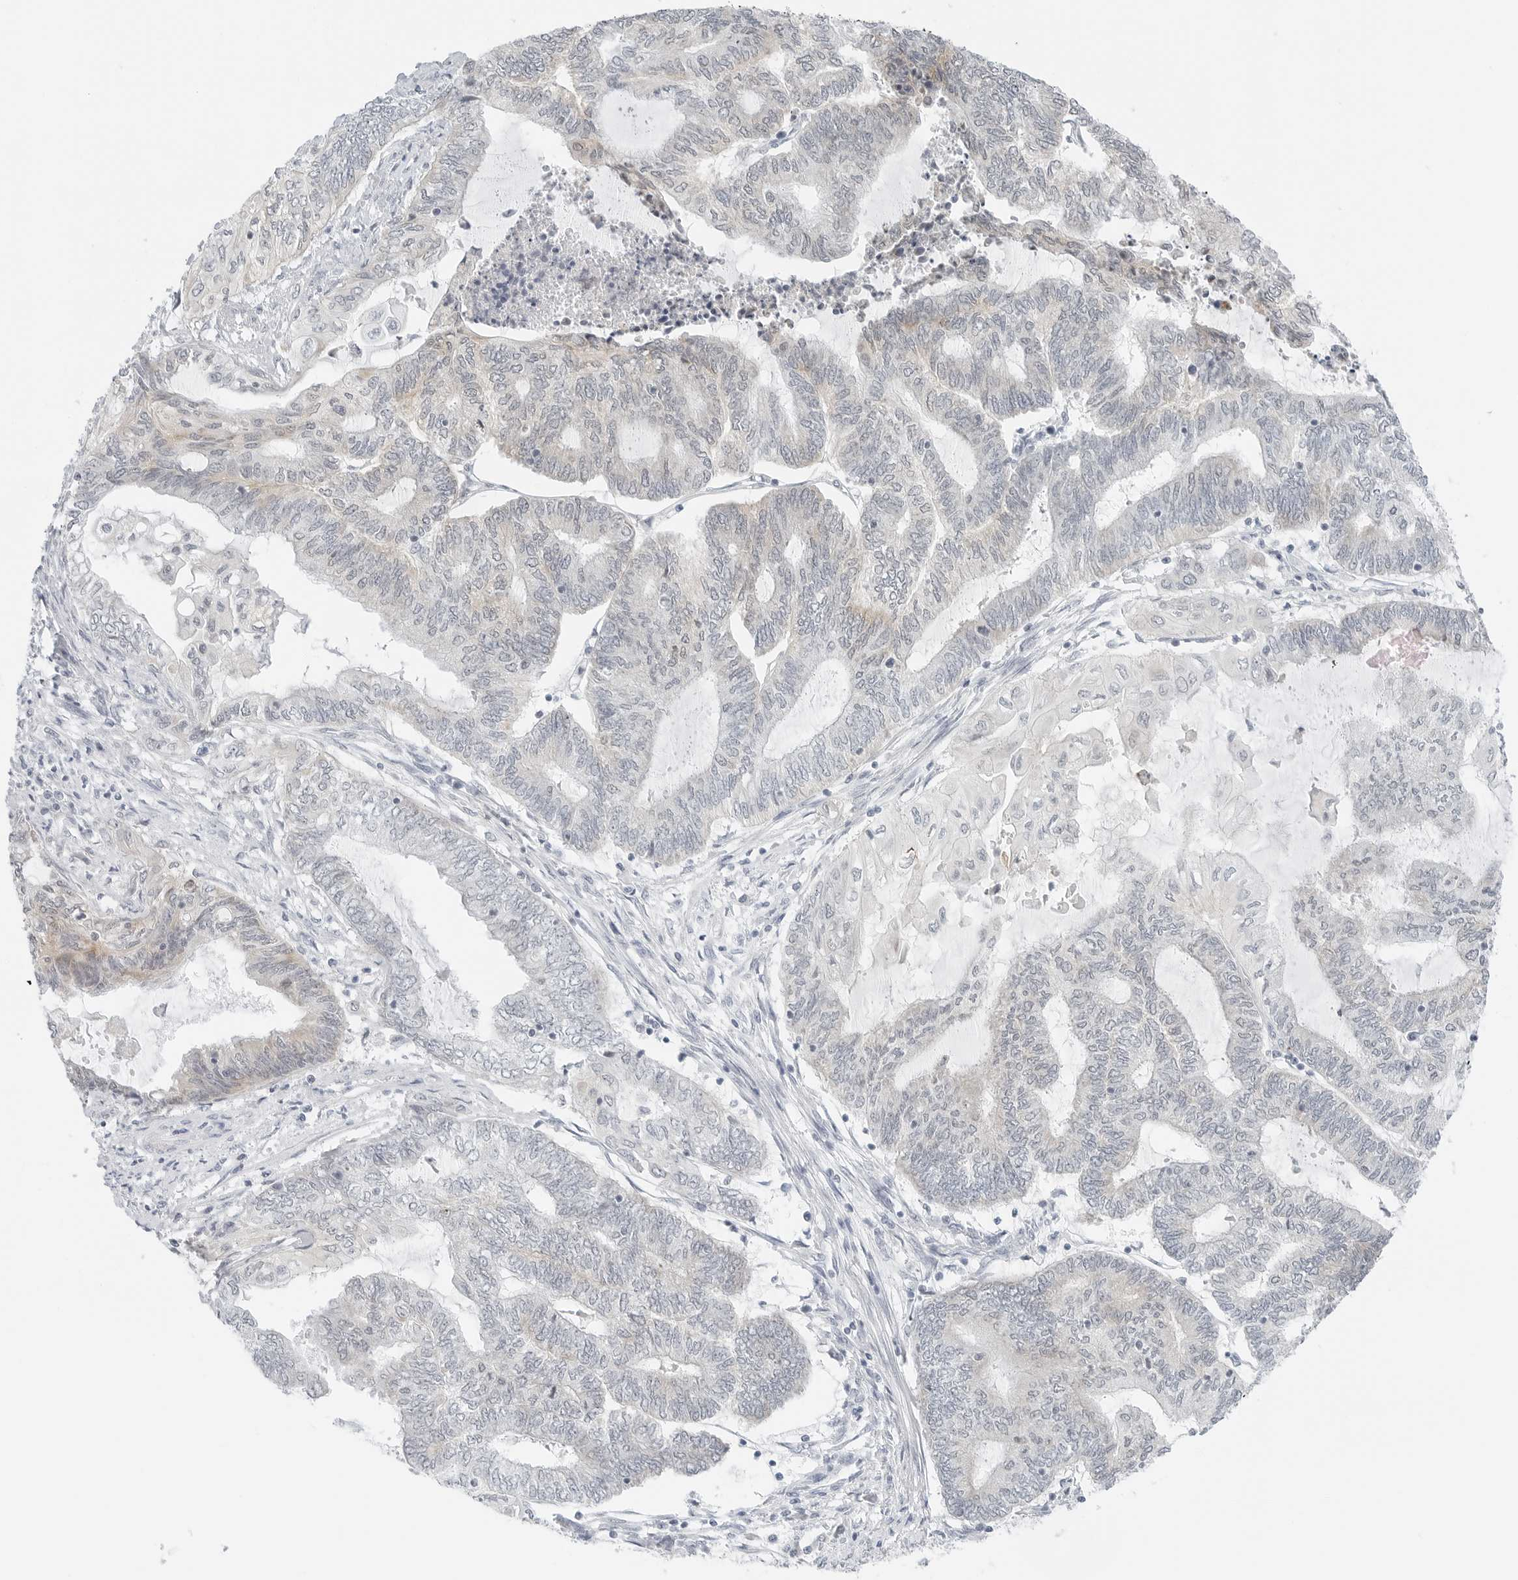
{"staining": {"intensity": "negative", "quantity": "none", "location": "none"}, "tissue": "endometrial cancer", "cell_type": "Tumor cells", "image_type": "cancer", "snomed": [{"axis": "morphology", "description": "Adenocarcinoma, NOS"}, {"axis": "topography", "description": "Uterus"}, {"axis": "topography", "description": "Endometrium"}], "caption": "An immunohistochemistry image of endometrial adenocarcinoma is shown. There is no staining in tumor cells of endometrial adenocarcinoma. The staining is performed using DAB brown chromogen with nuclei counter-stained in using hematoxylin.", "gene": "CCSAP", "patient": {"sex": "female", "age": 70}}